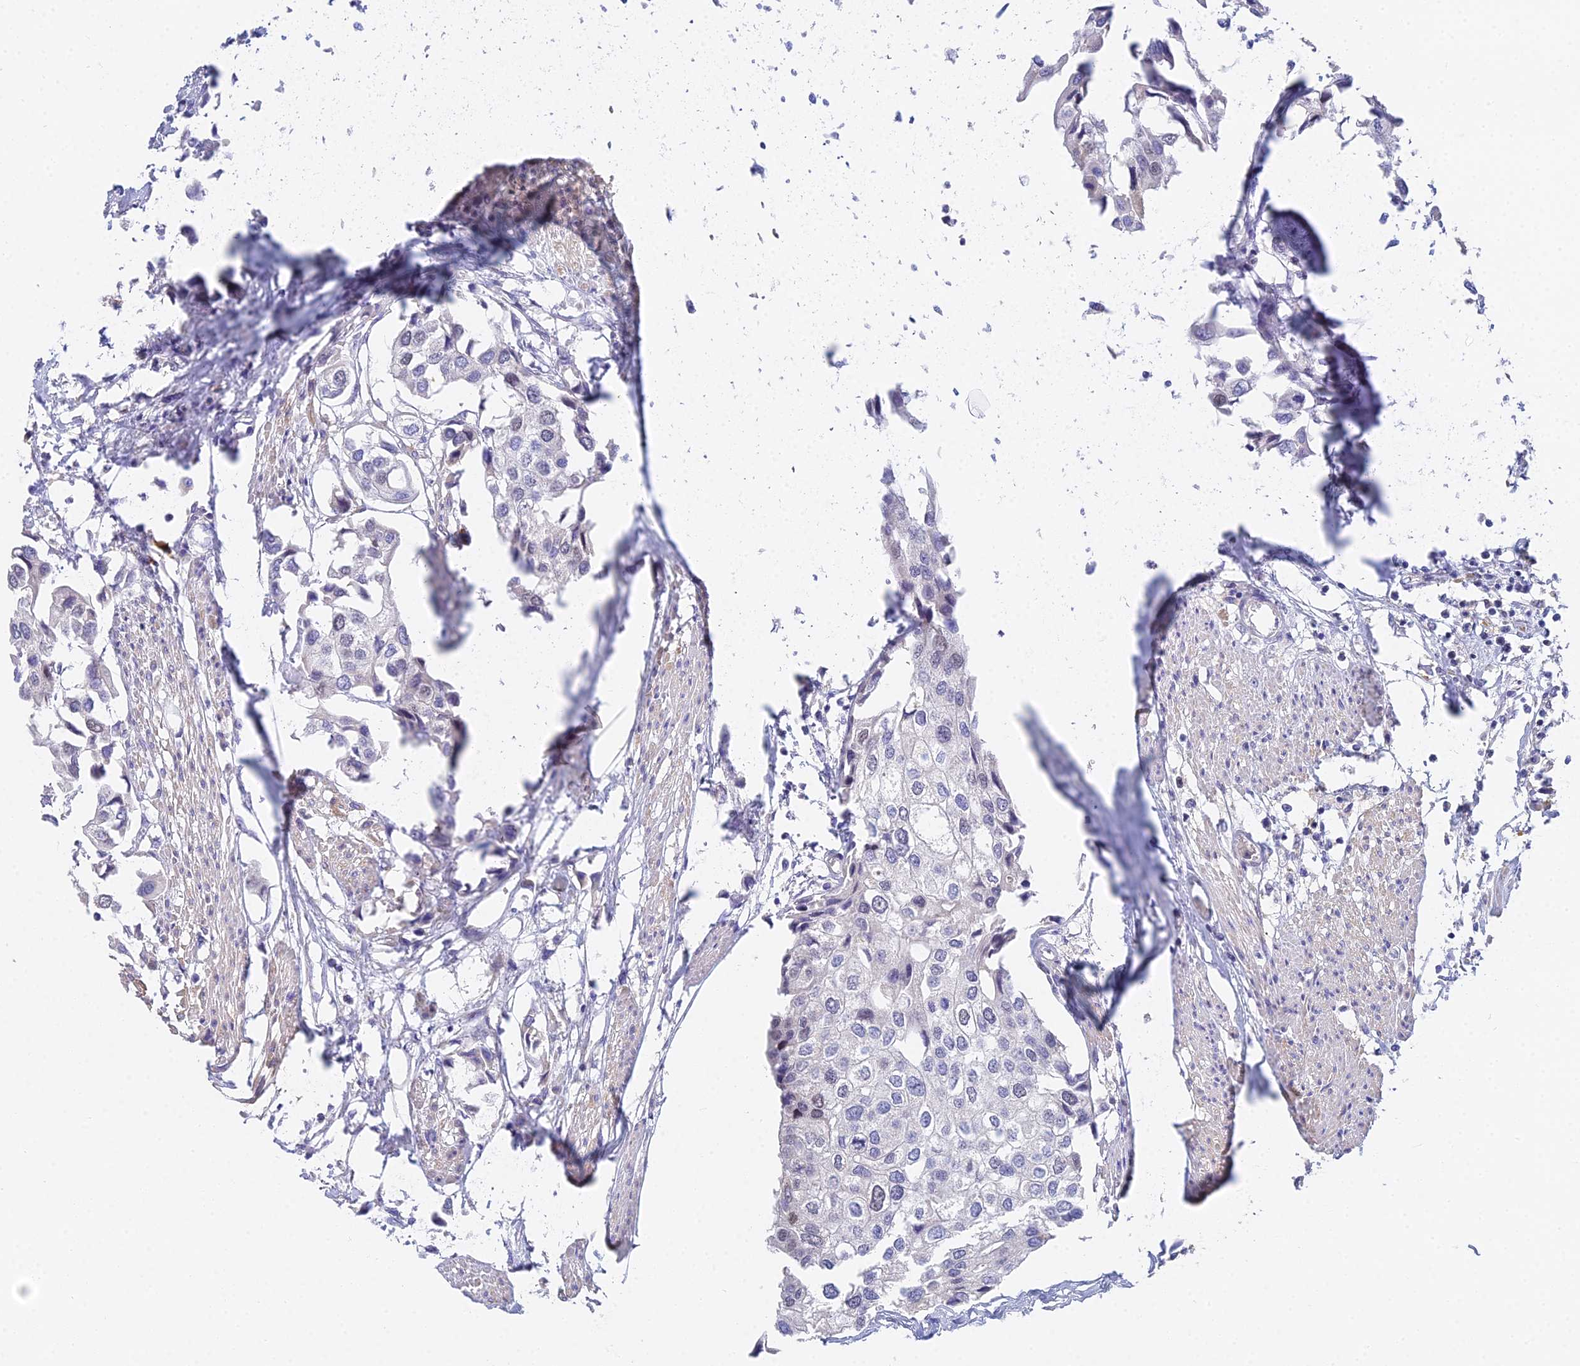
{"staining": {"intensity": "negative", "quantity": "none", "location": "none"}, "tissue": "urothelial cancer", "cell_type": "Tumor cells", "image_type": "cancer", "snomed": [{"axis": "morphology", "description": "Urothelial carcinoma, High grade"}, {"axis": "topography", "description": "Urinary bladder"}], "caption": "This histopathology image is of urothelial cancer stained with IHC to label a protein in brown with the nuclei are counter-stained blue. There is no positivity in tumor cells.", "gene": "MCM2", "patient": {"sex": "male", "age": 64}}